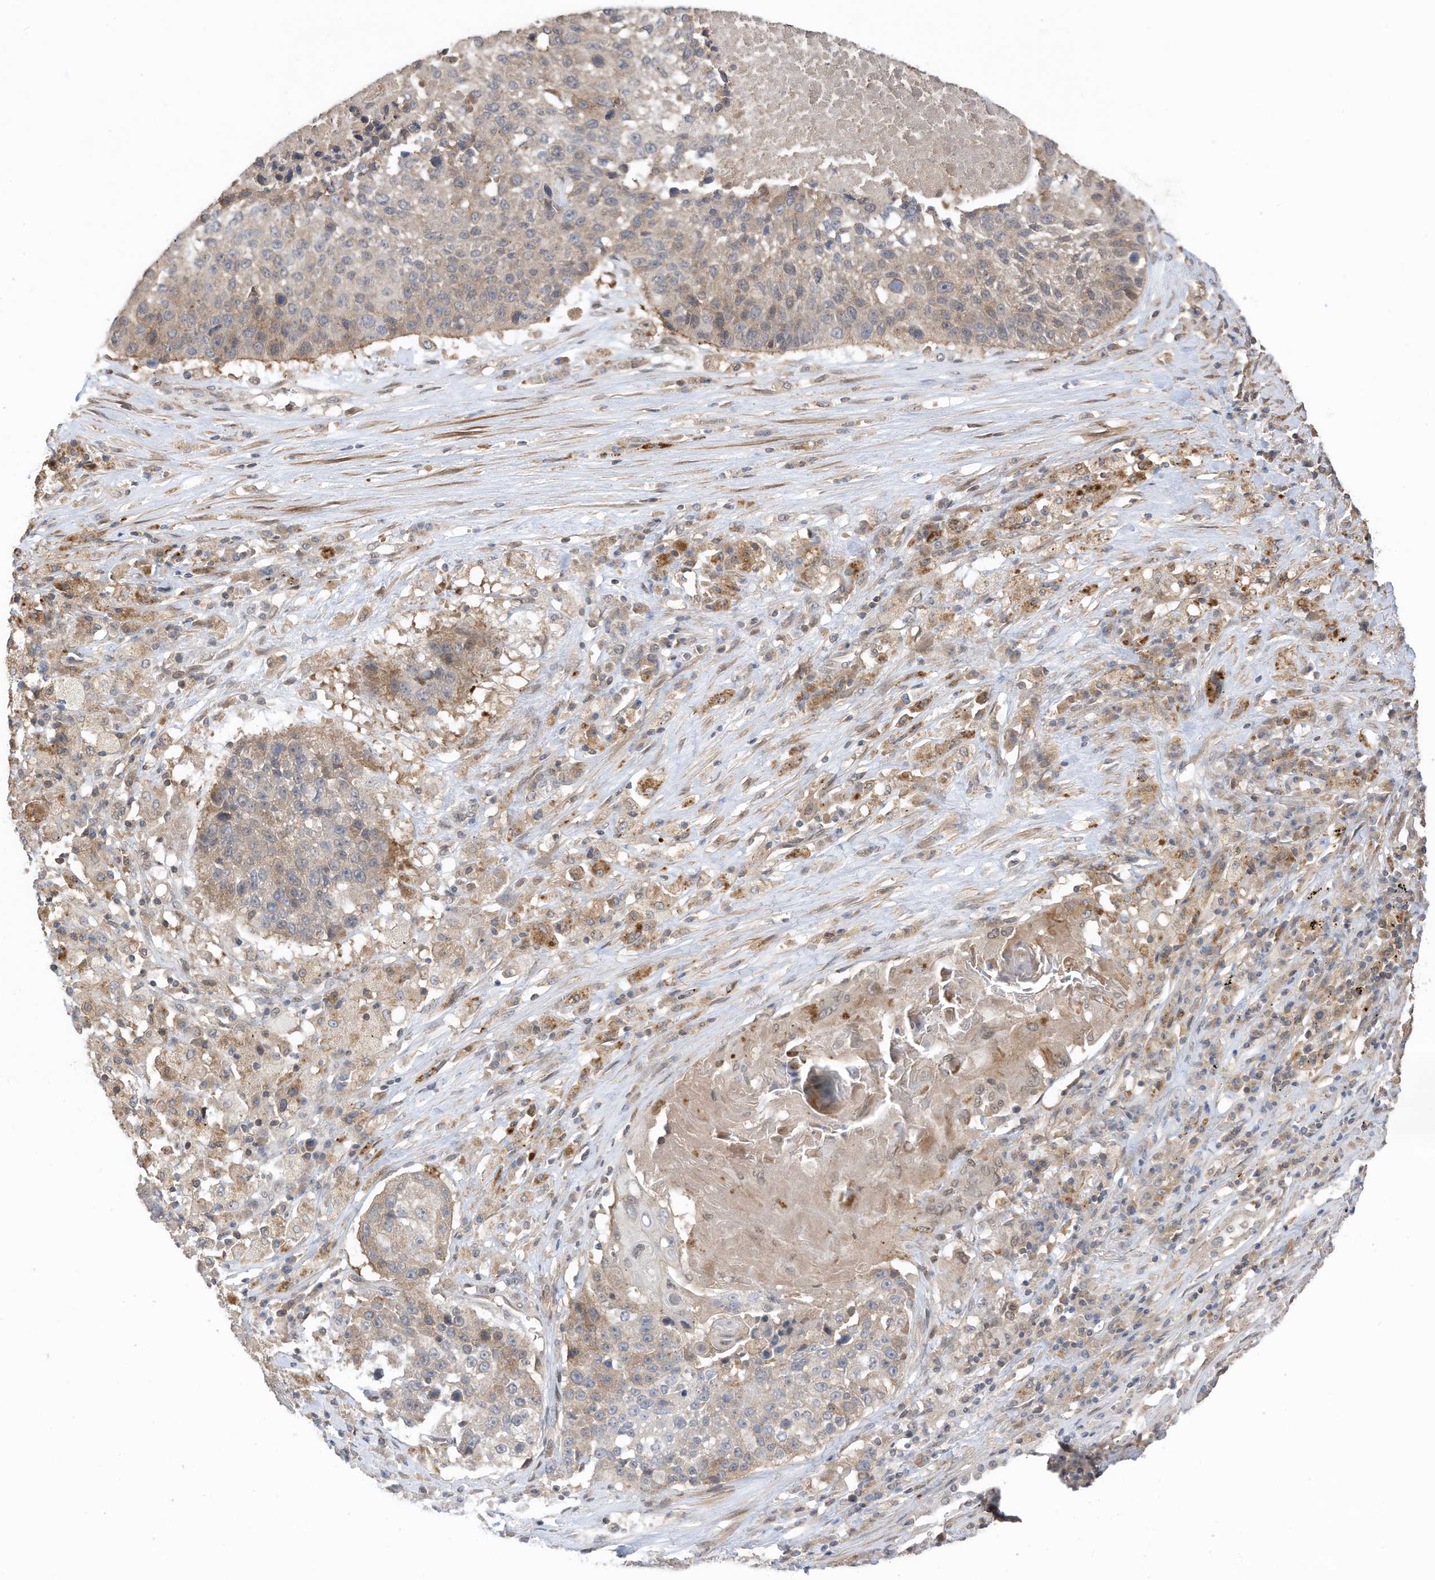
{"staining": {"intensity": "weak", "quantity": "25%-75%", "location": "cytoplasmic/membranous"}, "tissue": "lung cancer", "cell_type": "Tumor cells", "image_type": "cancer", "snomed": [{"axis": "morphology", "description": "Squamous cell carcinoma, NOS"}, {"axis": "topography", "description": "Lung"}], "caption": "Immunohistochemical staining of lung cancer shows low levels of weak cytoplasmic/membranous expression in about 25%-75% of tumor cells.", "gene": "REC8", "patient": {"sex": "male", "age": 61}}